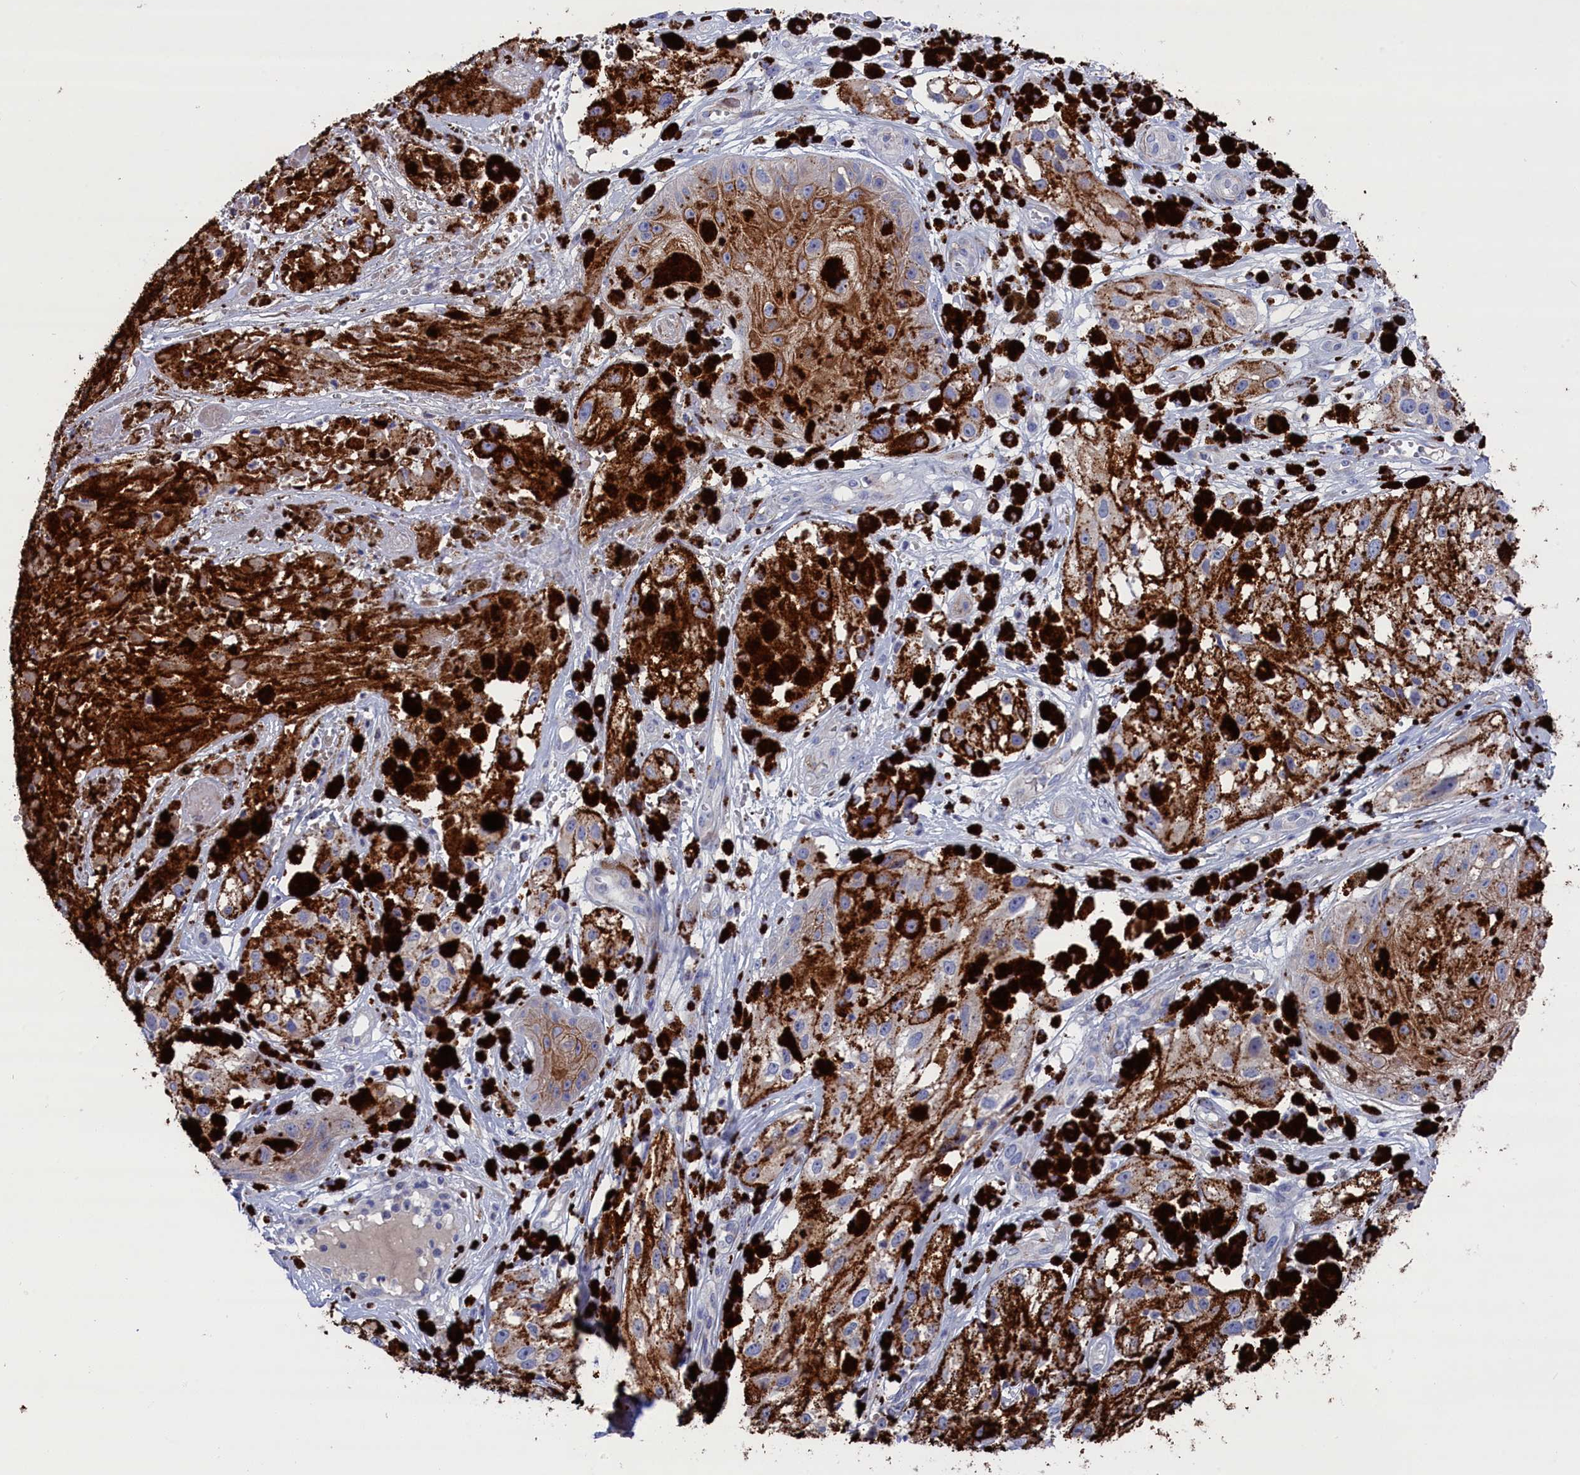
{"staining": {"intensity": "strong", "quantity": ">75%", "location": "cytoplasmic/membranous"}, "tissue": "melanoma", "cell_type": "Tumor cells", "image_type": "cancer", "snomed": [{"axis": "morphology", "description": "Malignant melanoma, NOS"}, {"axis": "topography", "description": "Skin"}], "caption": "Melanoma was stained to show a protein in brown. There is high levels of strong cytoplasmic/membranous positivity in approximately >75% of tumor cells. Using DAB (brown) and hematoxylin (blue) stains, captured at high magnification using brightfield microscopy.", "gene": "GPR108", "patient": {"sex": "male", "age": 88}}